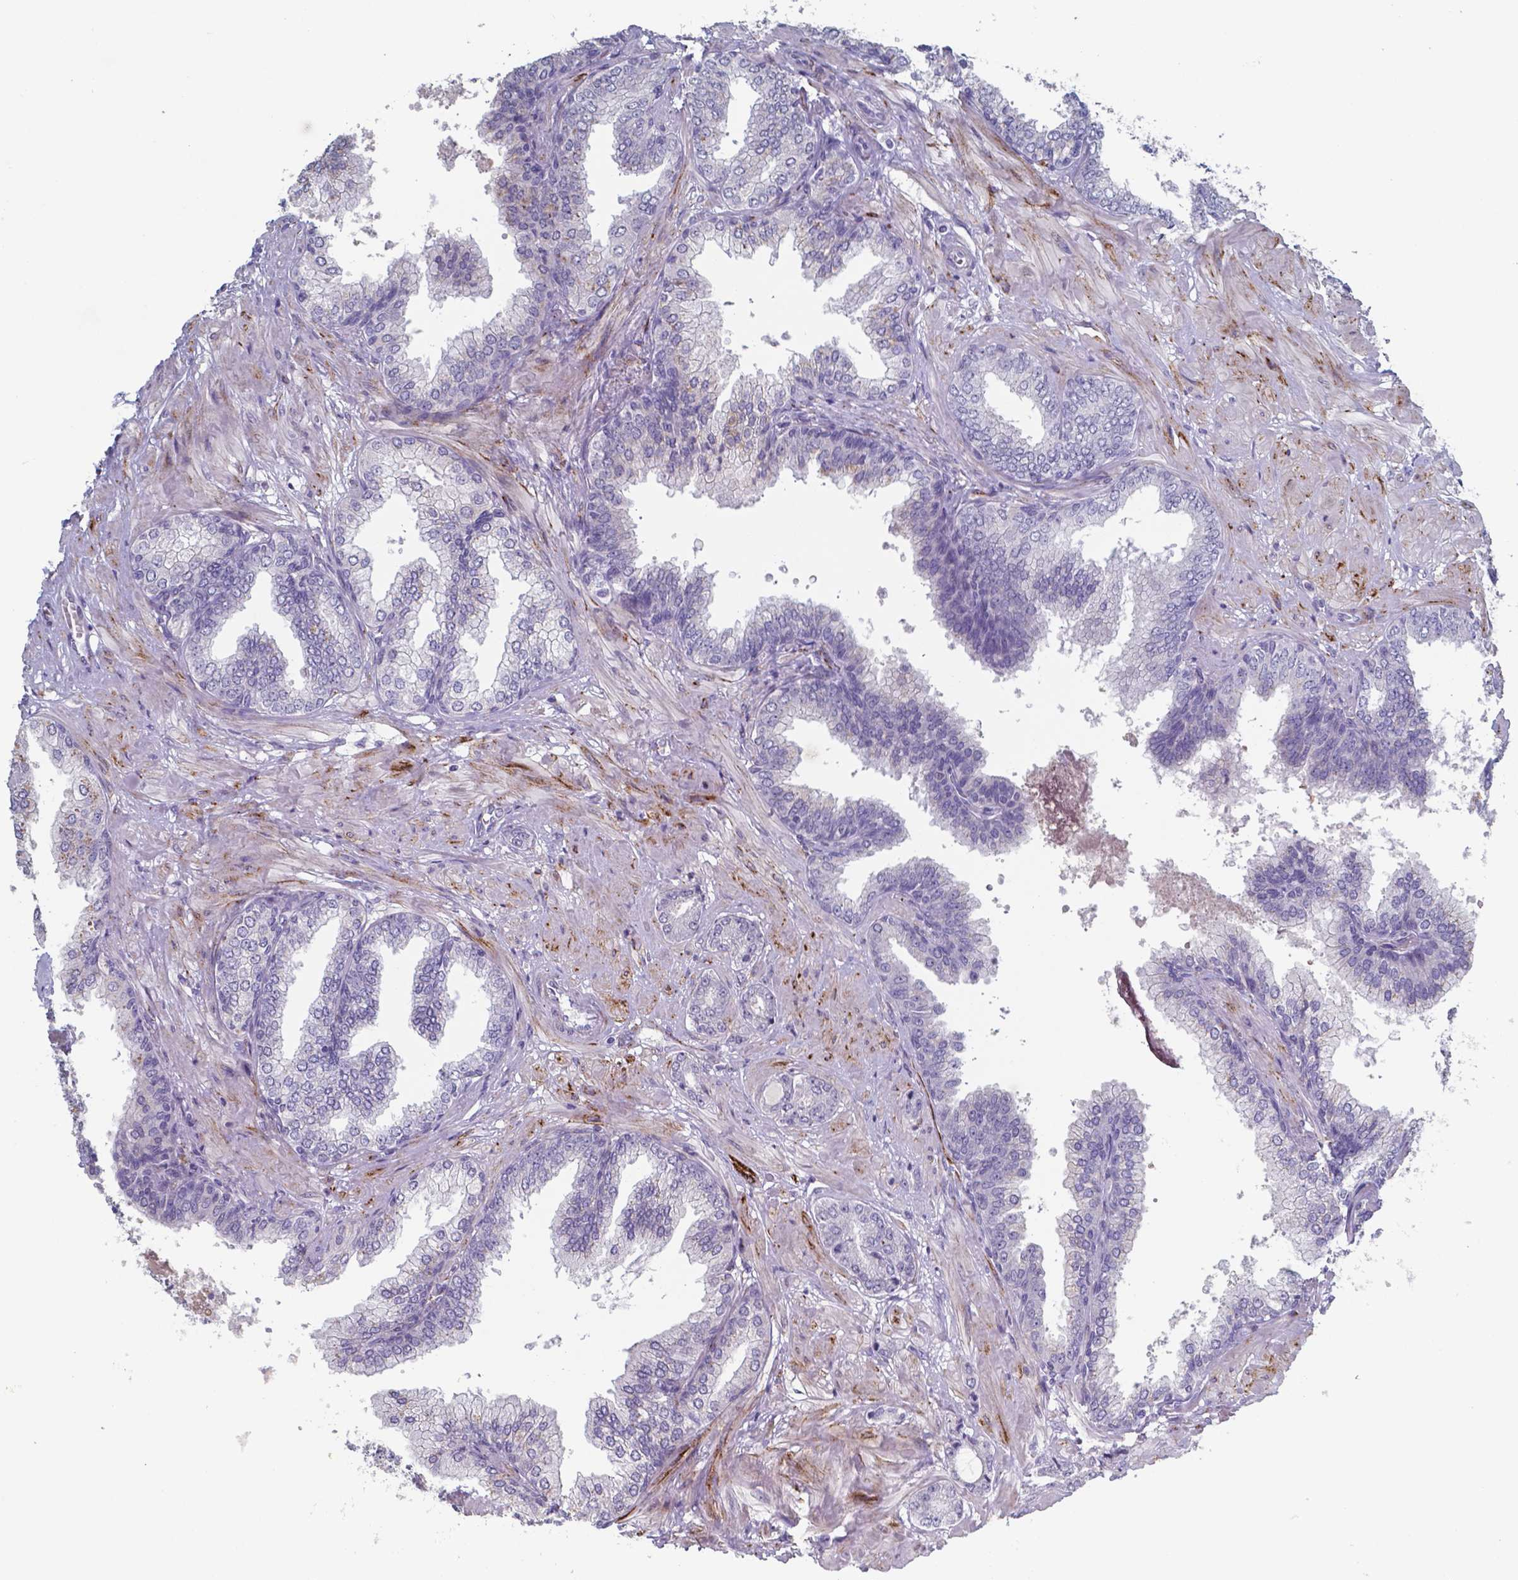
{"staining": {"intensity": "negative", "quantity": "none", "location": "none"}, "tissue": "prostate cancer", "cell_type": "Tumor cells", "image_type": "cancer", "snomed": [{"axis": "morphology", "description": "Adenocarcinoma, Low grade"}, {"axis": "topography", "description": "Prostate"}], "caption": "Histopathology image shows no protein staining in tumor cells of prostate low-grade adenocarcinoma tissue.", "gene": "PLA2R1", "patient": {"sex": "male", "age": 55}}